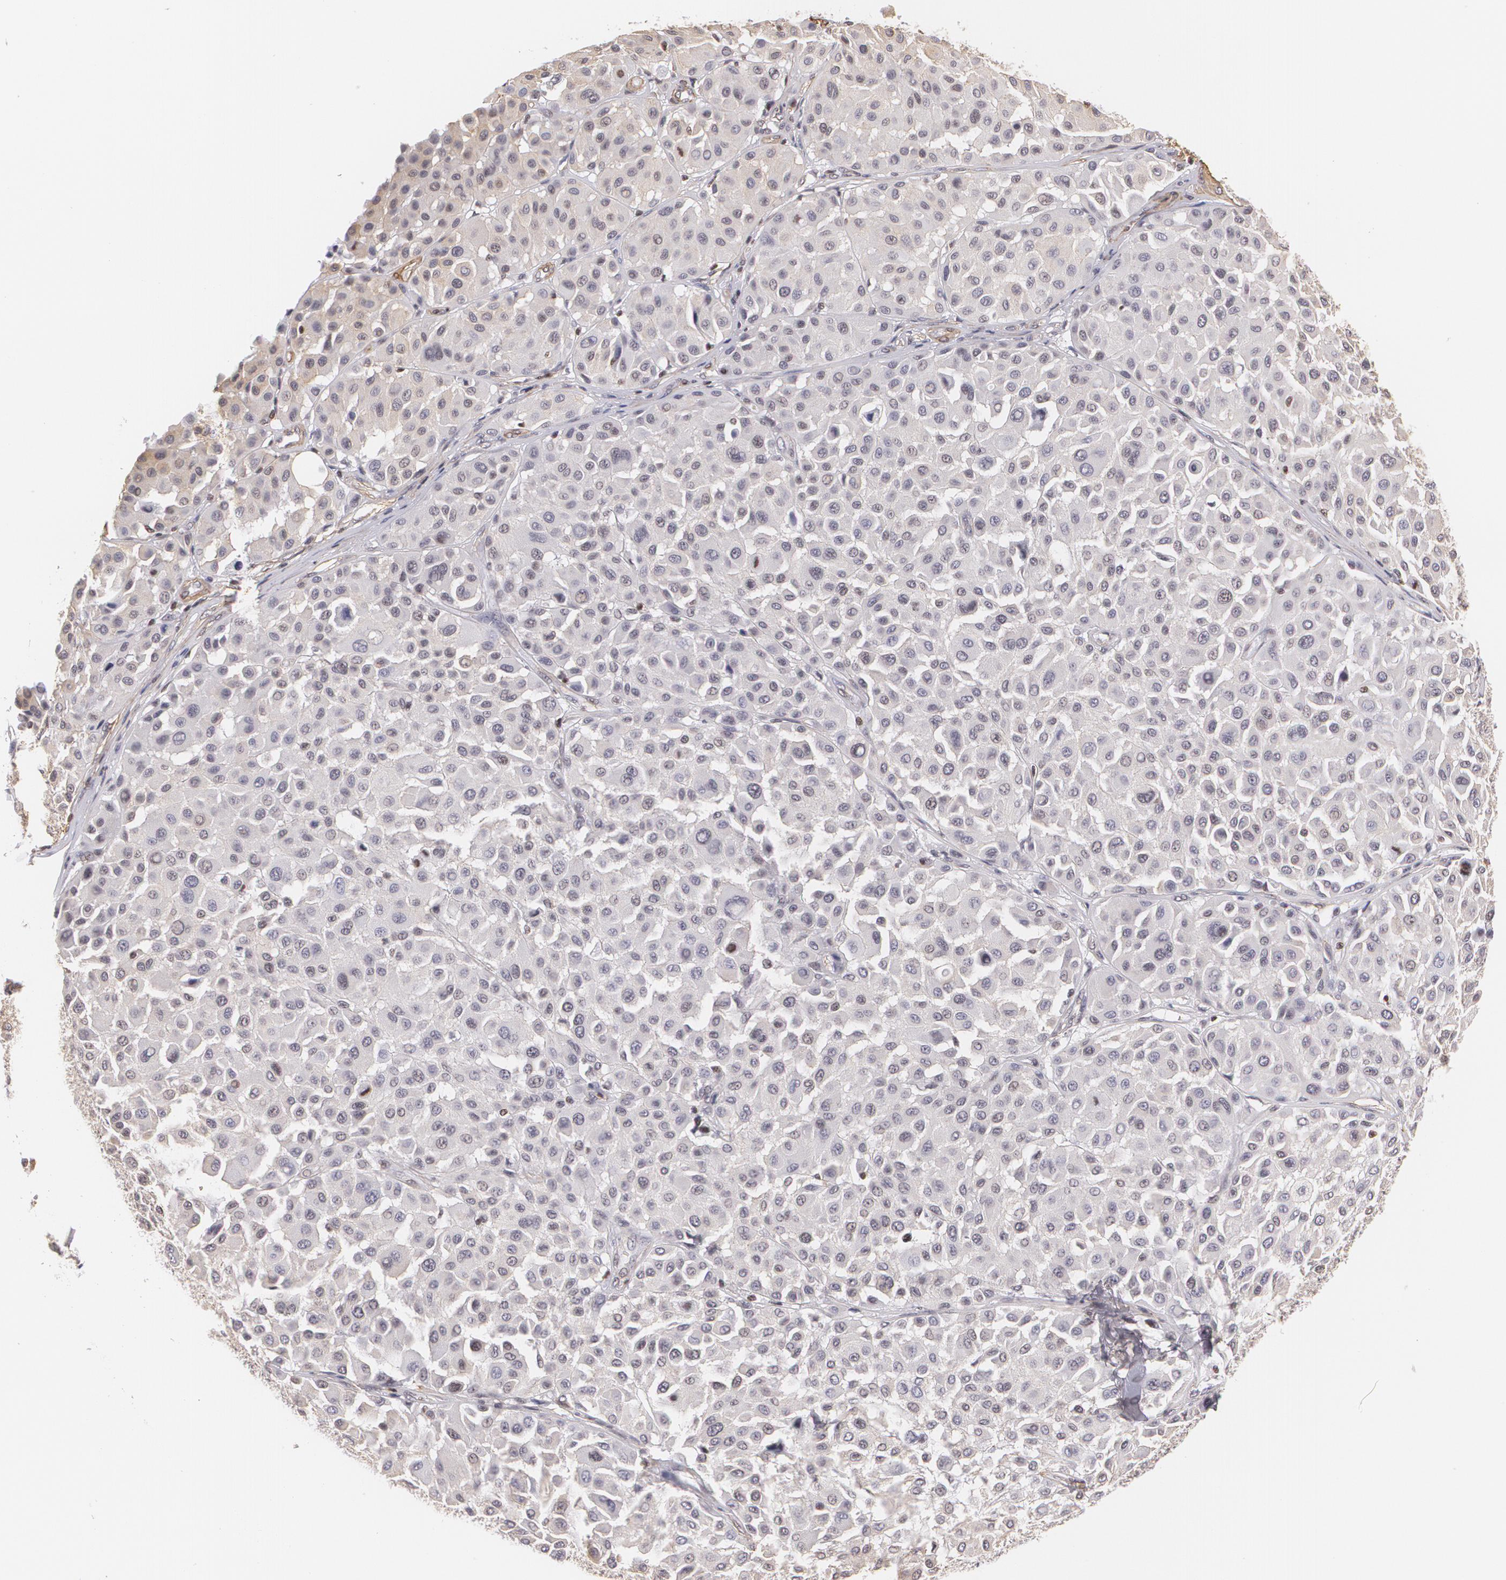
{"staining": {"intensity": "negative", "quantity": "none", "location": "none"}, "tissue": "melanoma", "cell_type": "Tumor cells", "image_type": "cancer", "snomed": [{"axis": "morphology", "description": "Malignant melanoma, Metastatic site"}, {"axis": "topography", "description": "Soft tissue"}], "caption": "This is a image of IHC staining of malignant melanoma (metastatic site), which shows no positivity in tumor cells.", "gene": "VAMP1", "patient": {"sex": "male", "age": 41}}